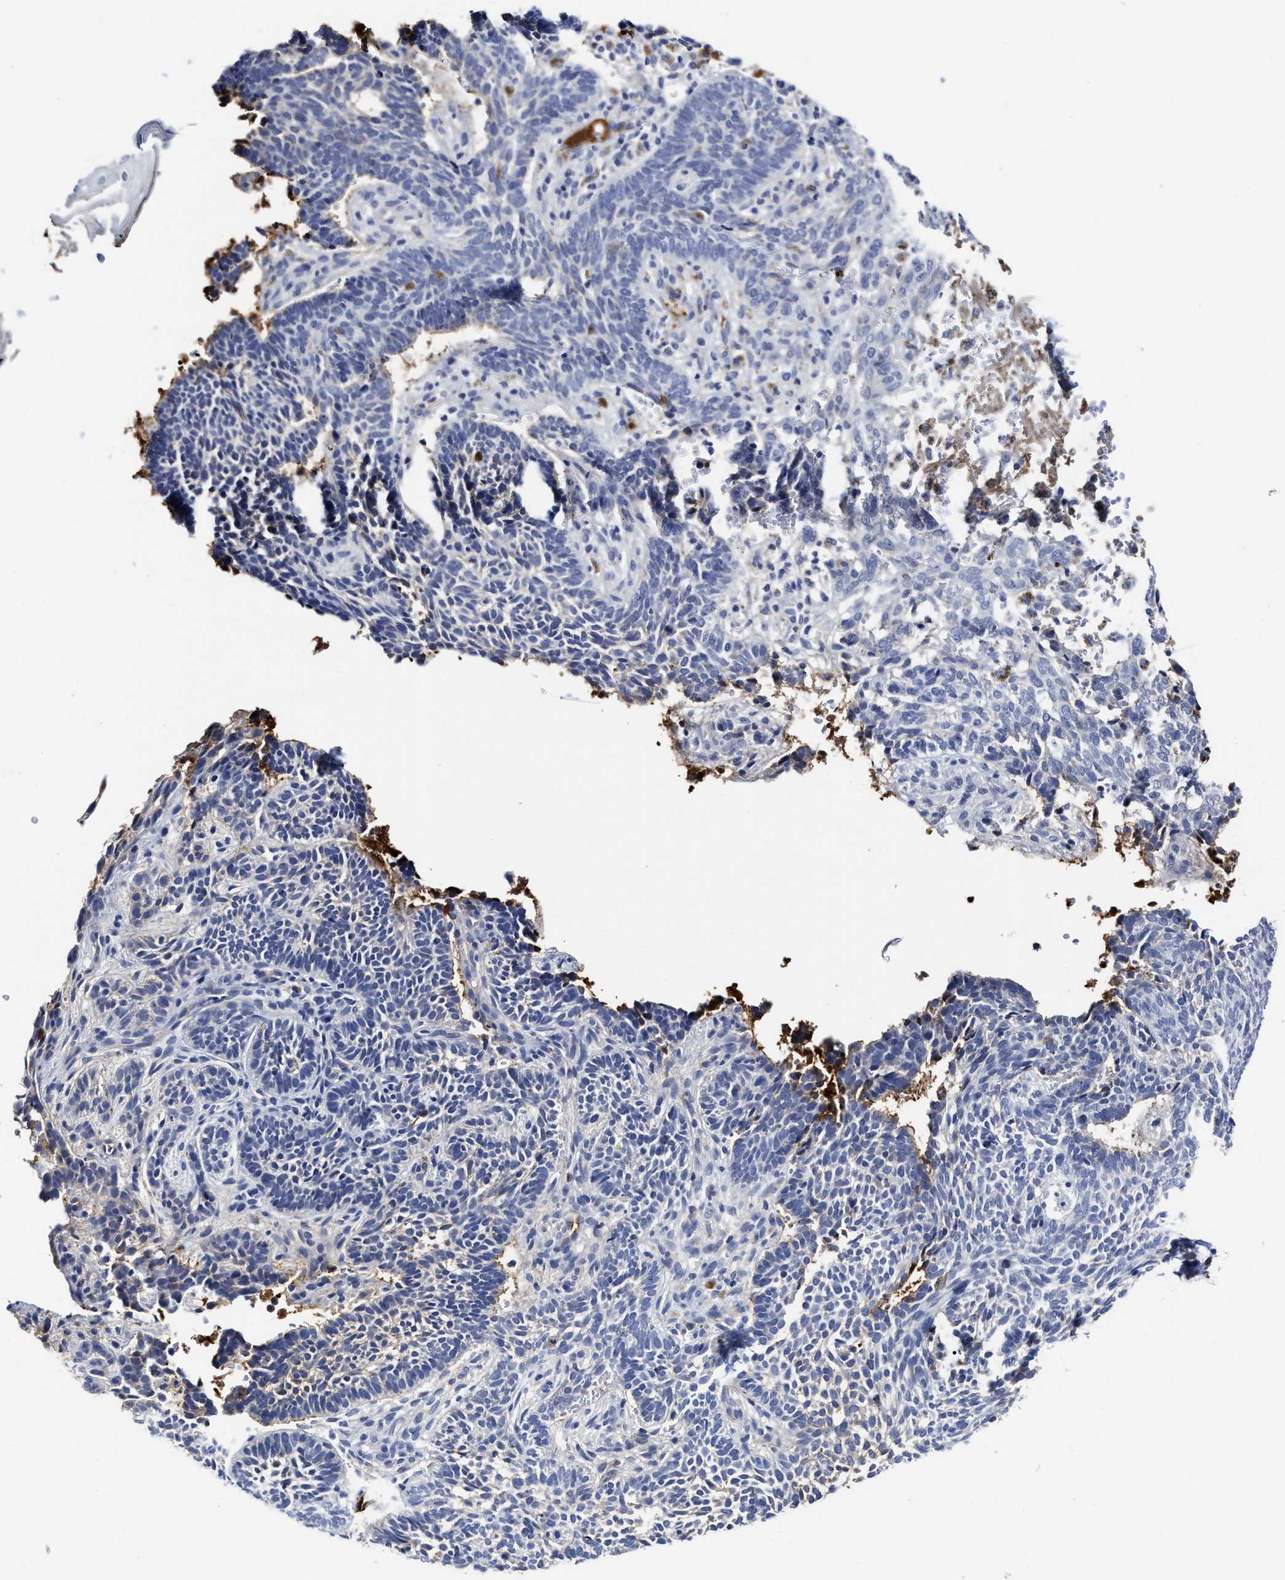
{"staining": {"intensity": "negative", "quantity": "none", "location": "none"}, "tissue": "skin cancer", "cell_type": "Tumor cells", "image_type": "cancer", "snomed": [{"axis": "morphology", "description": "Normal tissue, NOS"}, {"axis": "morphology", "description": "Basal cell carcinoma"}, {"axis": "topography", "description": "Skin"}], "caption": "A high-resolution histopathology image shows immunohistochemistry staining of basal cell carcinoma (skin), which reveals no significant expression in tumor cells.", "gene": "C2", "patient": {"sex": "male", "age": 87}}